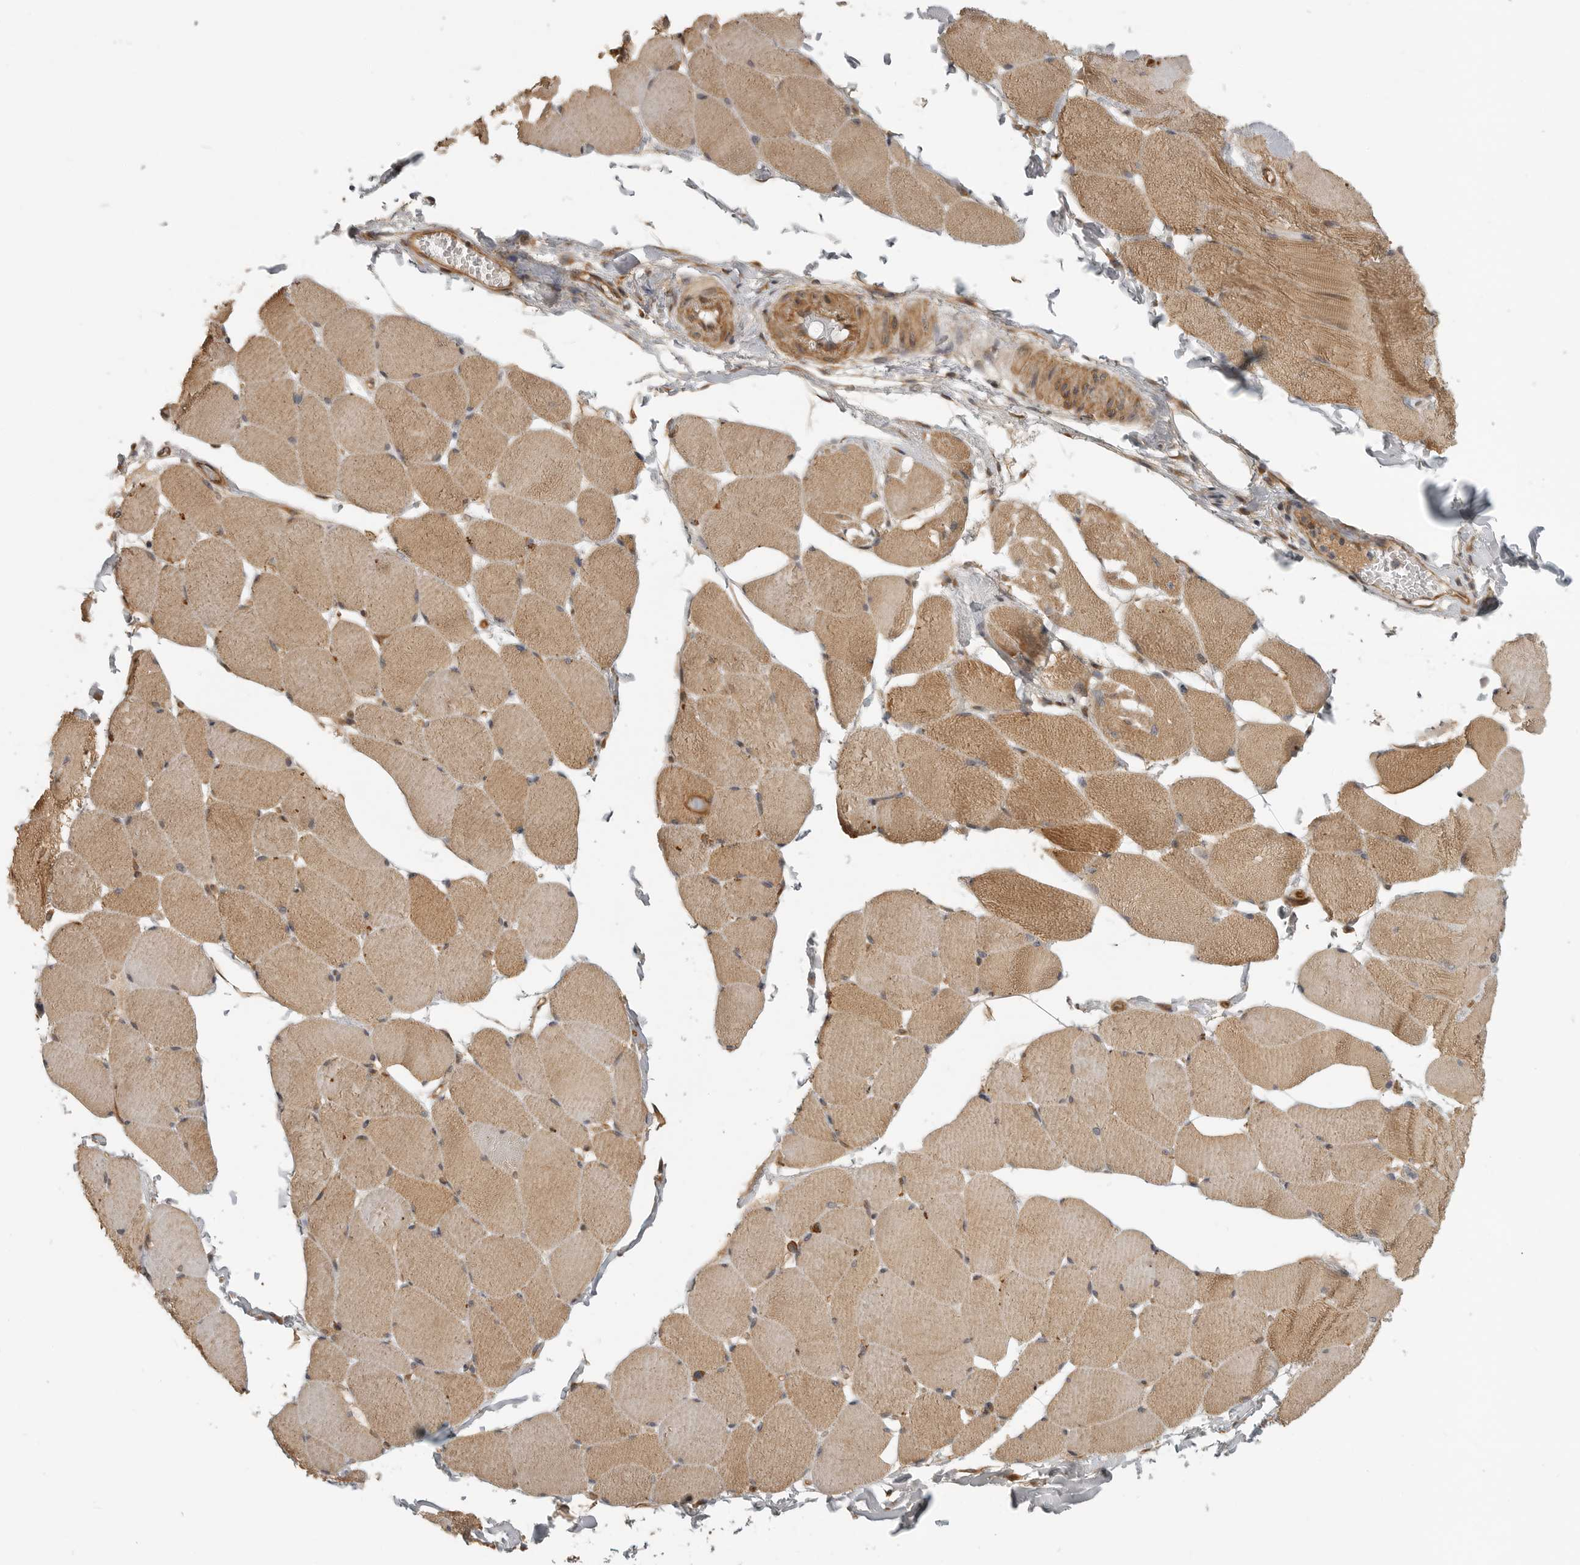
{"staining": {"intensity": "moderate", "quantity": ">75%", "location": "cytoplasmic/membranous"}, "tissue": "skeletal muscle", "cell_type": "Myocytes", "image_type": "normal", "snomed": [{"axis": "morphology", "description": "Normal tissue, NOS"}, {"axis": "topography", "description": "Skin"}, {"axis": "topography", "description": "Skeletal muscle"}], "caption": "Immunohistochemistry photomicrograph of normal skeletal muscle: human skeletal muscle stained using IHC exhibits medium levels of moderate protein expression localized specifically in the cytoplasmic/membranous of myocytes, appearing as a cytoplasmic/membranous brown color.", "gene": "CUEDC1", "patient": {"sex": "male", "age": 83}}